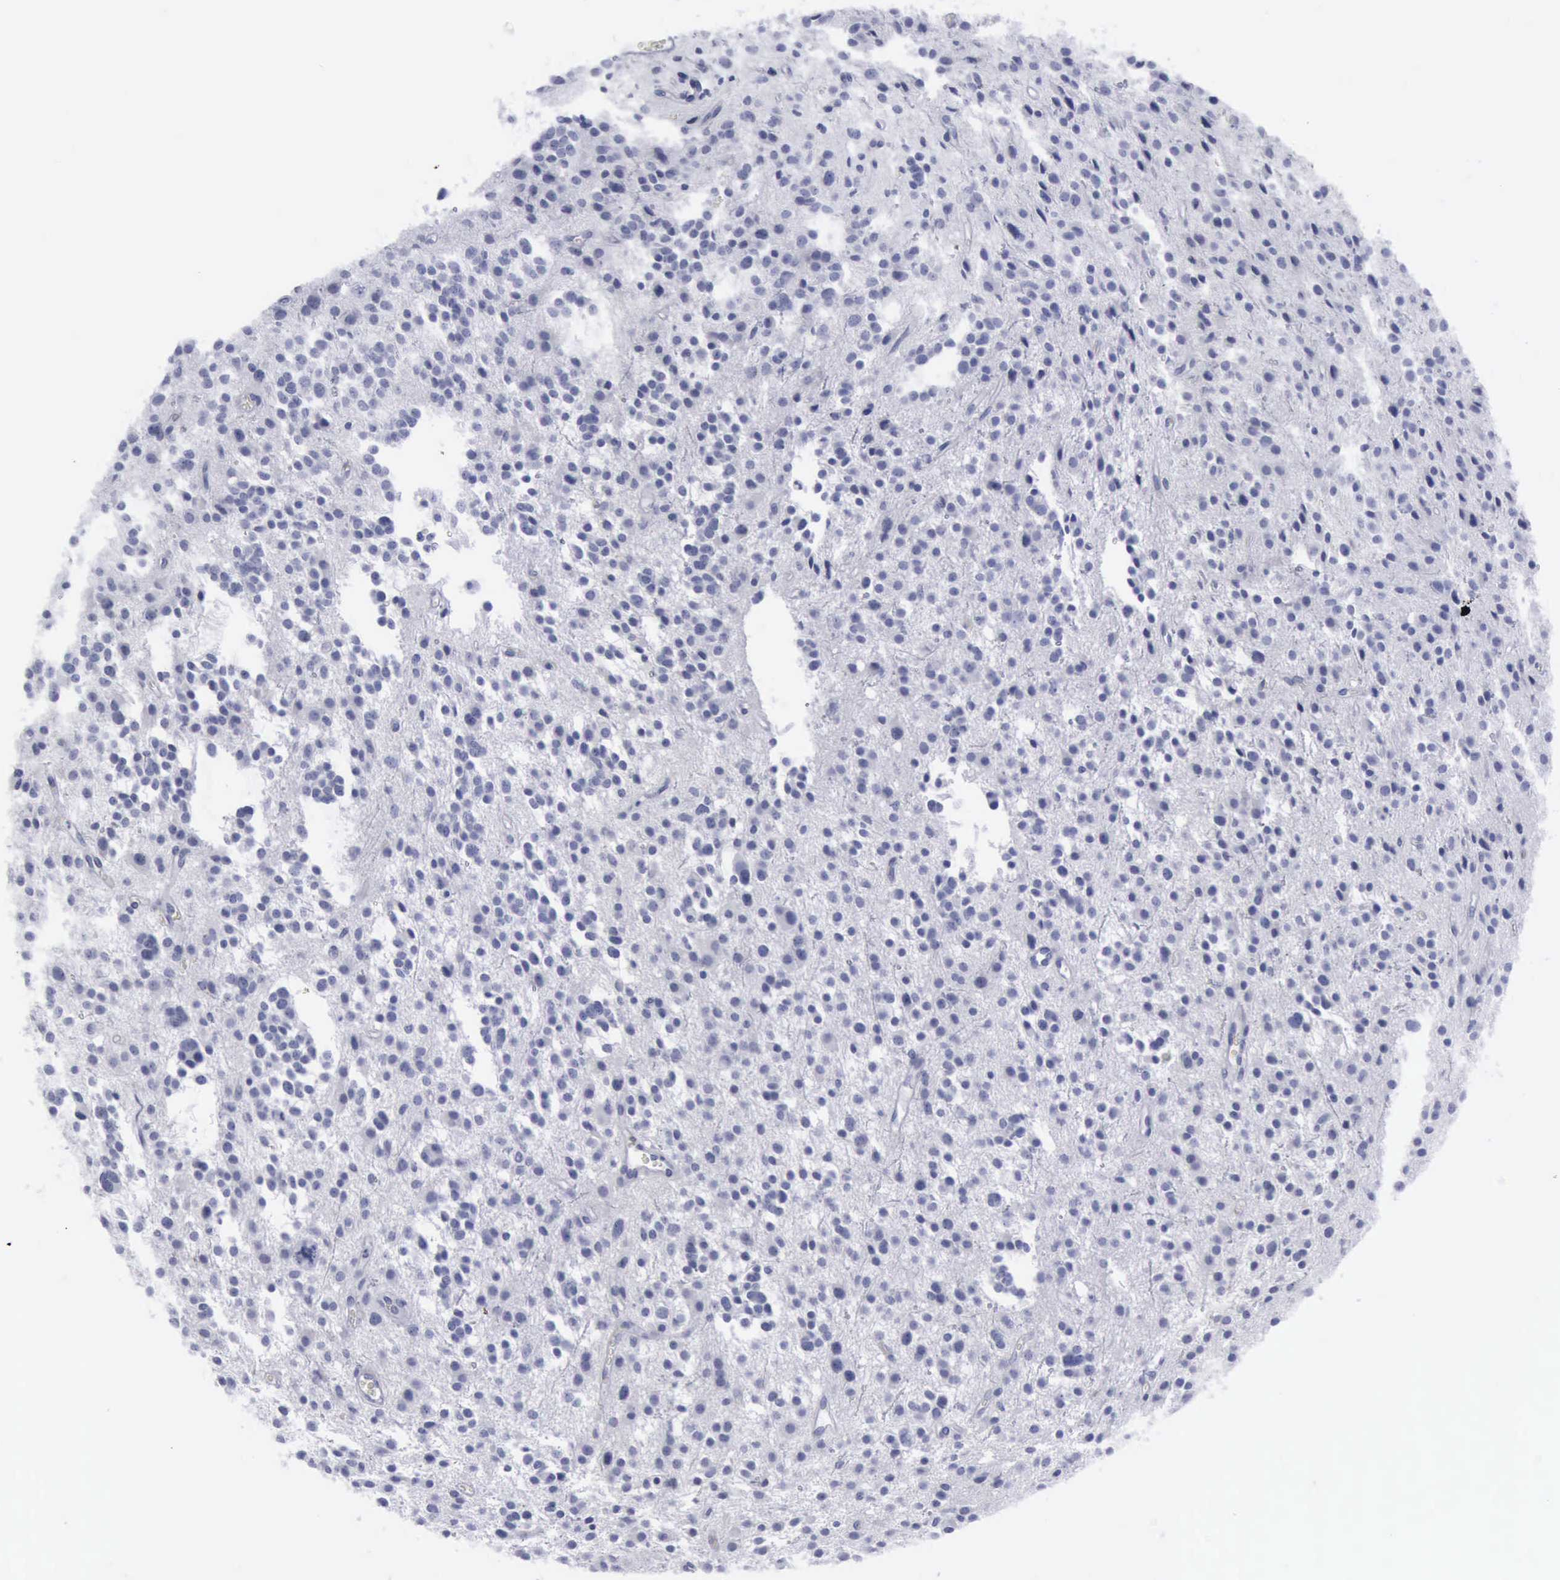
{"staining": {"intensity": "negative", "quantity": "none", "location": "none"}, "tissue": "glioma", "cell_type": "Tumor cells", "image_type": "cancer", "snomed": [{"axis": "morphology", "description": "Glioma, malignant, Low grade"}, {"axis": "topography", "description": "Brain"}], "caption": "Immunohistochemistry of human malignant low-grade glioma exhibits no staining in tumor cells.", "gene": "KRT13", "patient": {"sex": "female", "age": 36}}